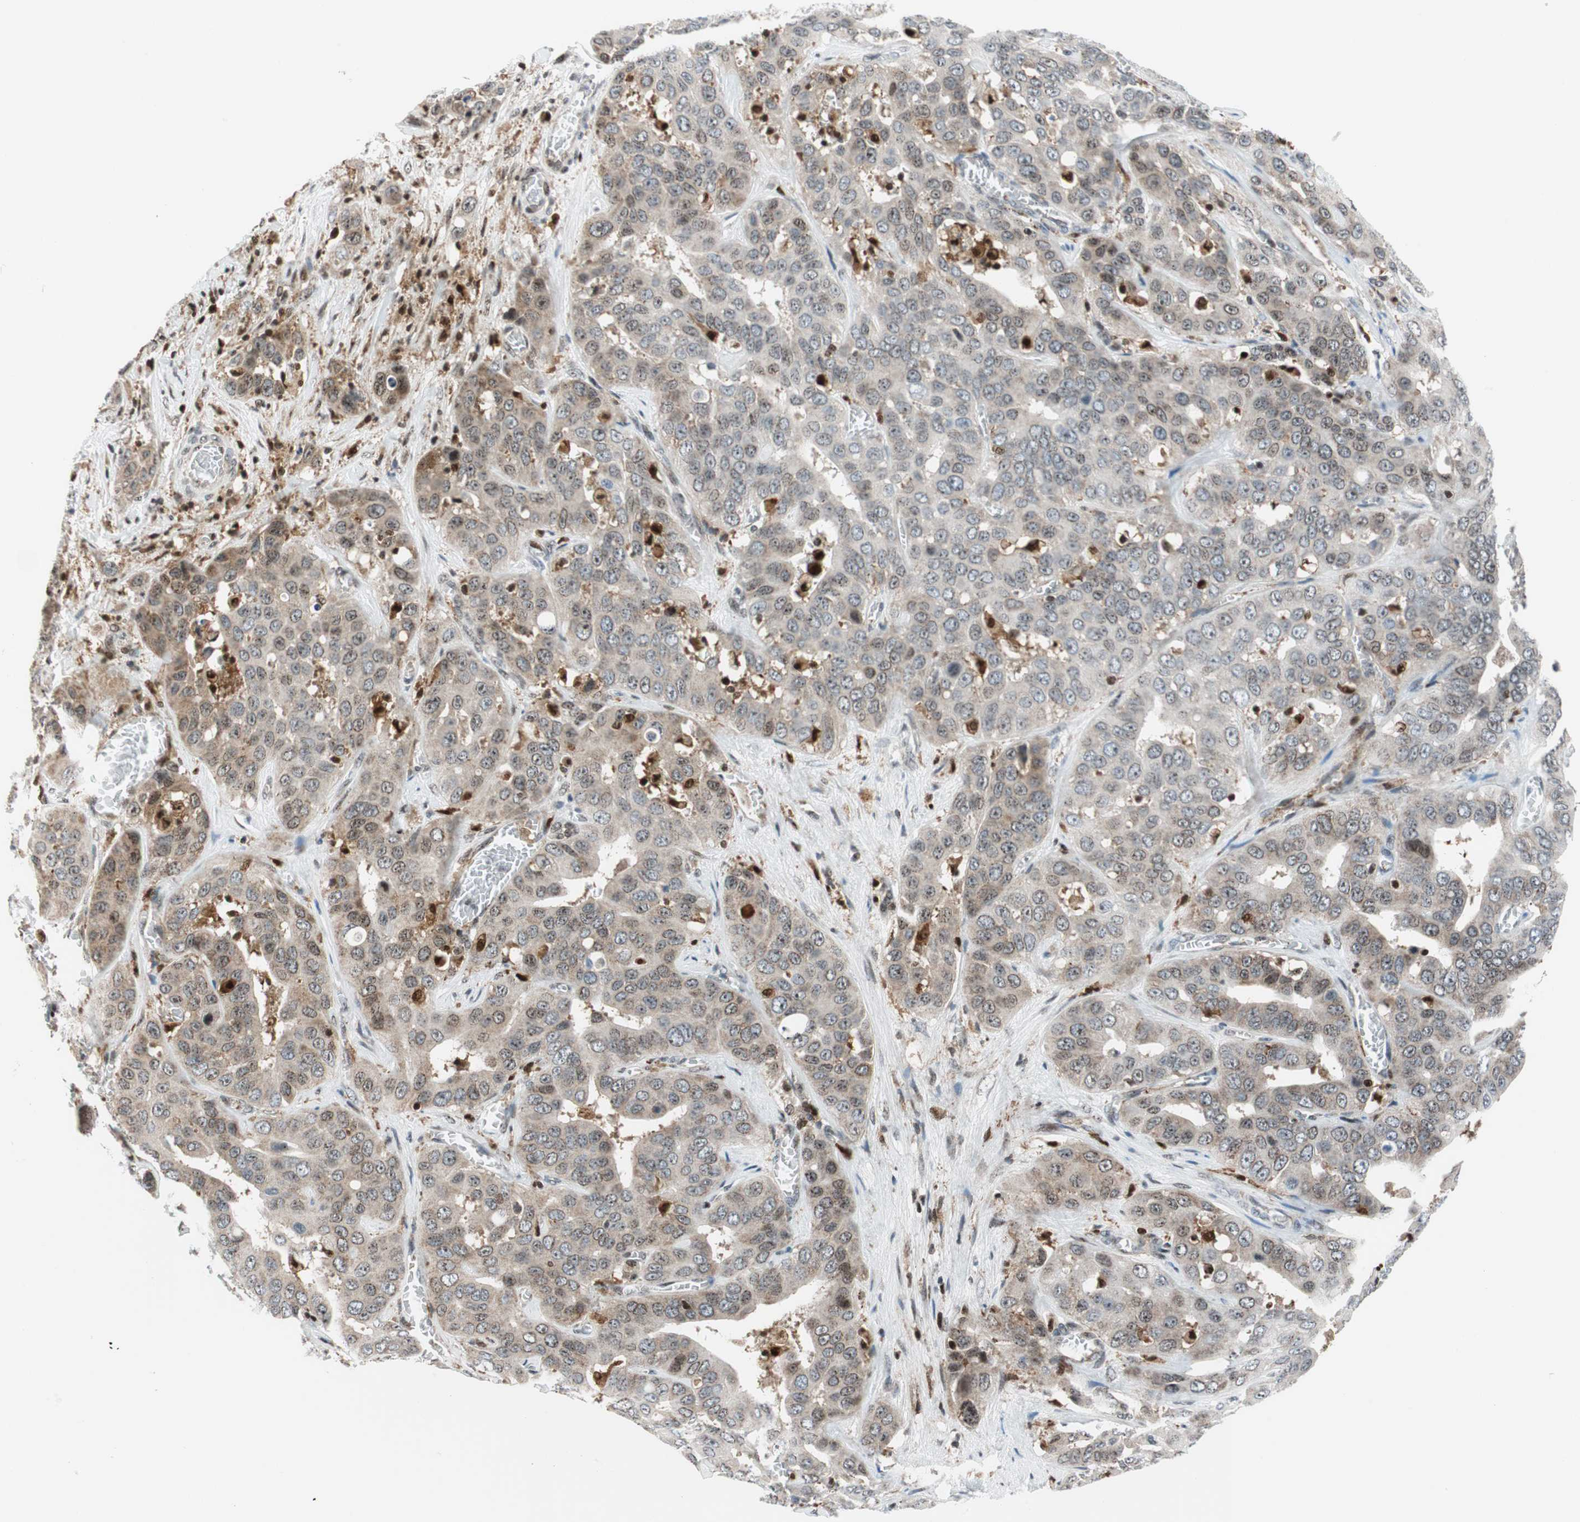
{"staining": {"intensity": "weak", "quantity": "25%-75%", "location": "cytoplasmic/membranous,nuclear"}, "tissue": "liver cancer", "cell_type": "Tumor cells", "image_type": "cancer", "snomed": [{"axis": "morphology", "description": "Cholangiocarcinoma"}, {"axis": "topography", "description": "Liver"}], "caption": "Liver cholangiocarcinoma stained with DAB (3,3'-diaminobenzidine) immunohistochemistry displays low levels of weak cytoplasmic/membranous and nuclear staining in about 25%-75% of tumor cells.", "gene": "RGS10", "patient": {"sex": "female", "age": 52}}